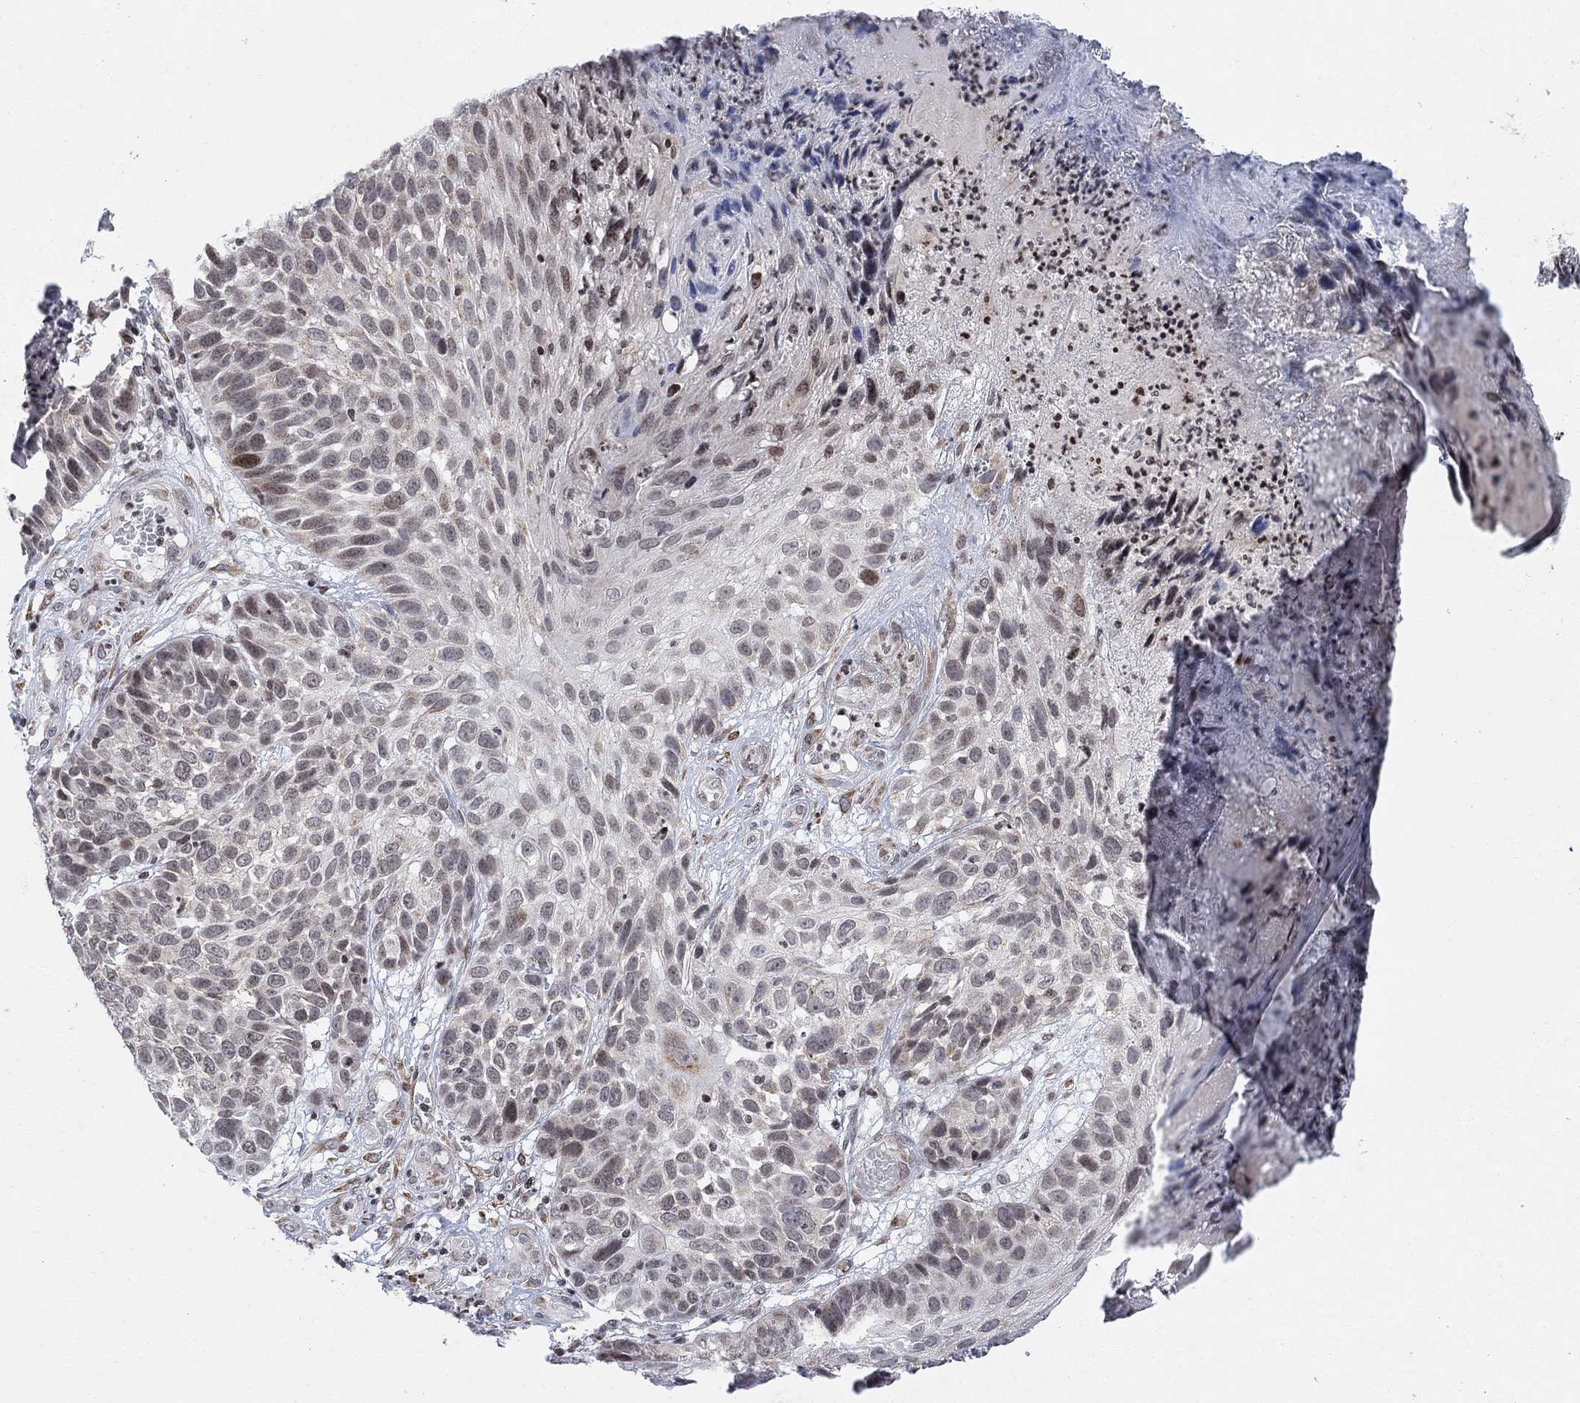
{"staining": {"intensity": "weak", "quantity": "<25%", "location": "nuclear"}, "tissue": "skin cancer", "cell_type": "Tumor cells", "image_type": "cancer", "snomed": [{"axis": "morphology", "description": "Squamous cell carcinoma, NOS"}, {"axis": "topography", "description": "Skin"}], "caption": "IHC of human squamous cell carcinoma (skin) demonstrates no staining in tumor cells.", "gene": "ABHD14A", "patient": {"sex": "male", "age": 92}}